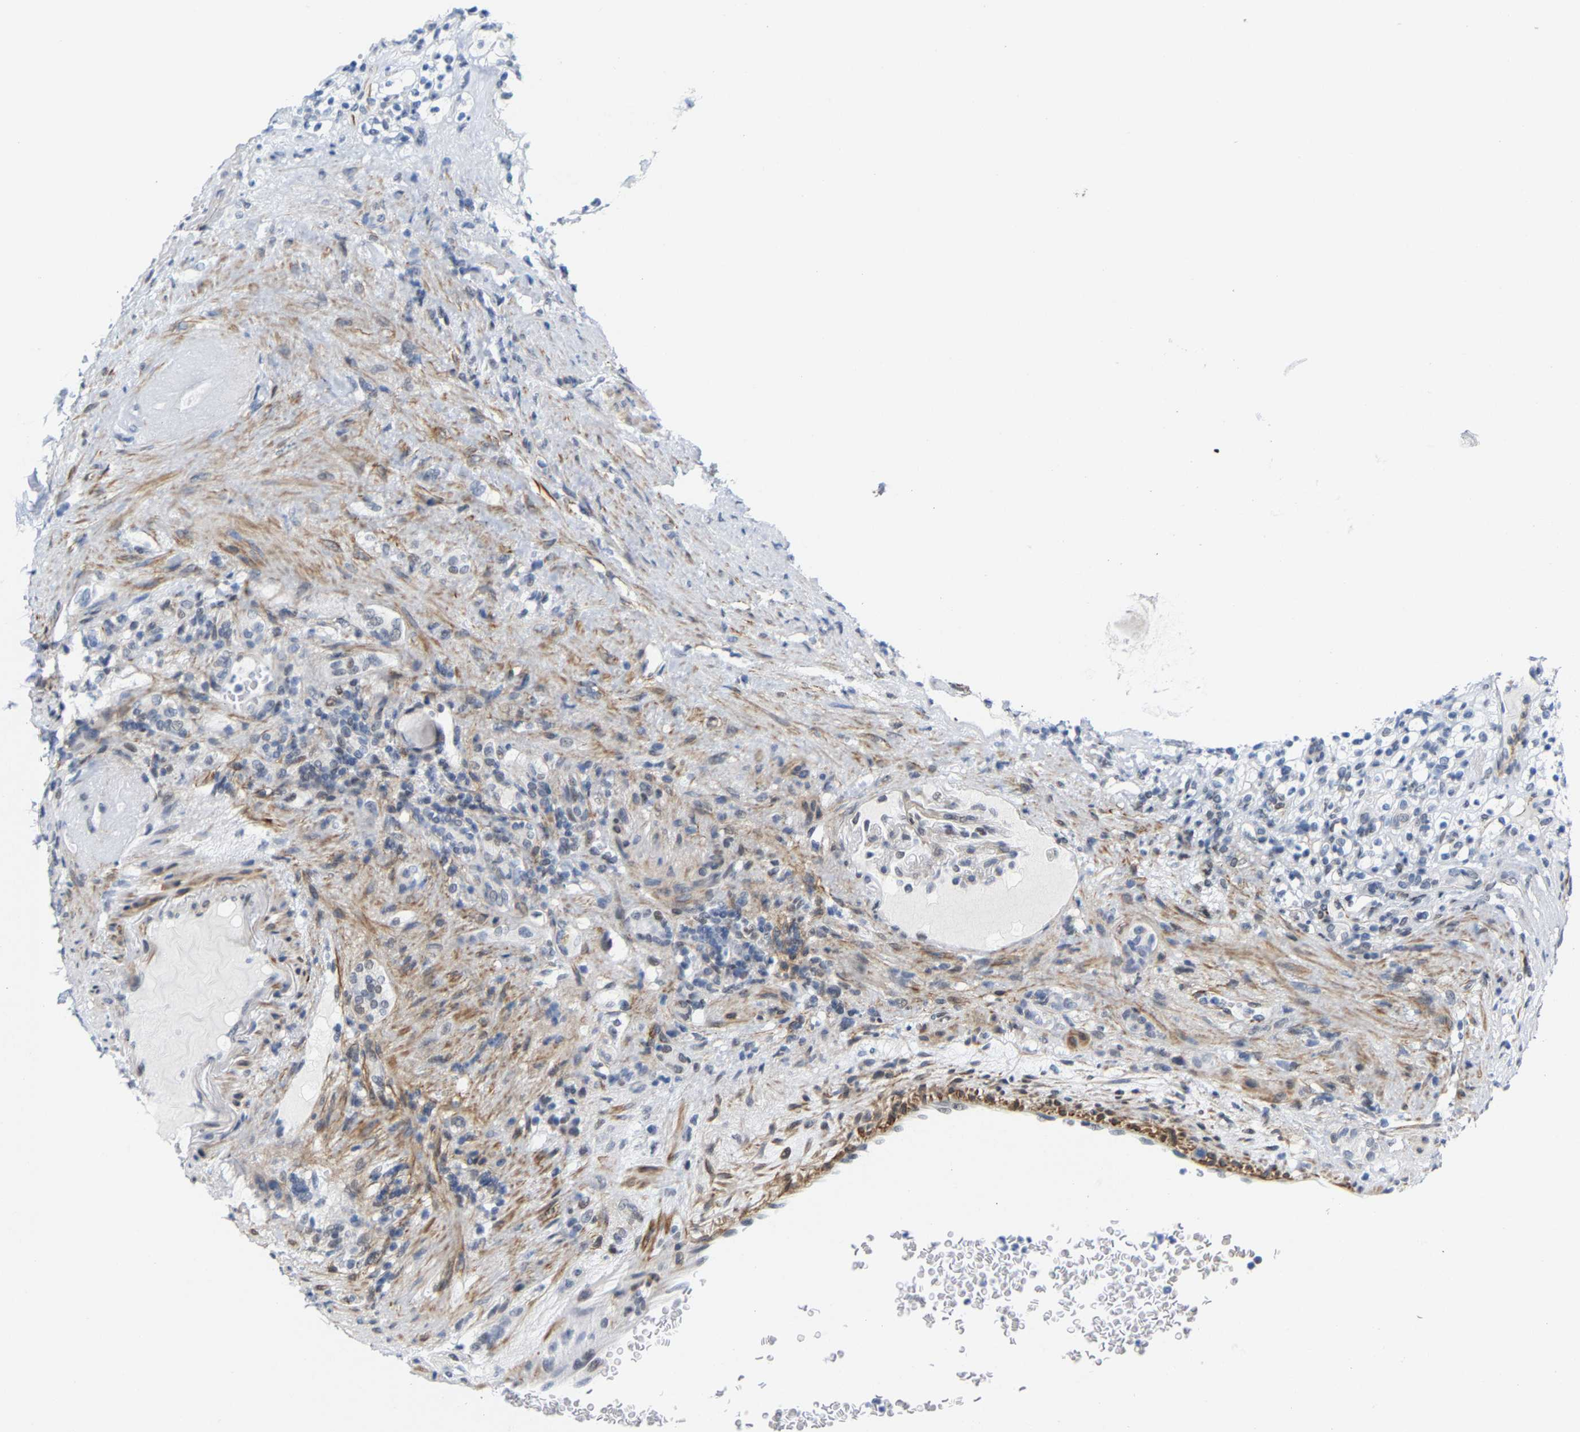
{"staining": {"intensity": "negative", "quantity": "none", "location": "none"}, "tissue": "renal cancer", "cell_type": "Tumor cells", "image_type": "cancer", "snomed": [{"axis": "morphology", "description": "Normal tissue, NOS"}, {"axis": "morphology", "description": "Adenocarcinoma, NOS"}, {"axis": "topography", "description": "Kidney"}], "caption": "High power microscopy photomicrograph of an immunohistochemistry micrograph of adenocarcinoma (renal), revealing no significant positivity in tumor cells.", "gene": "FAM180A", "patient": {"sex": "female", "age": 72}}